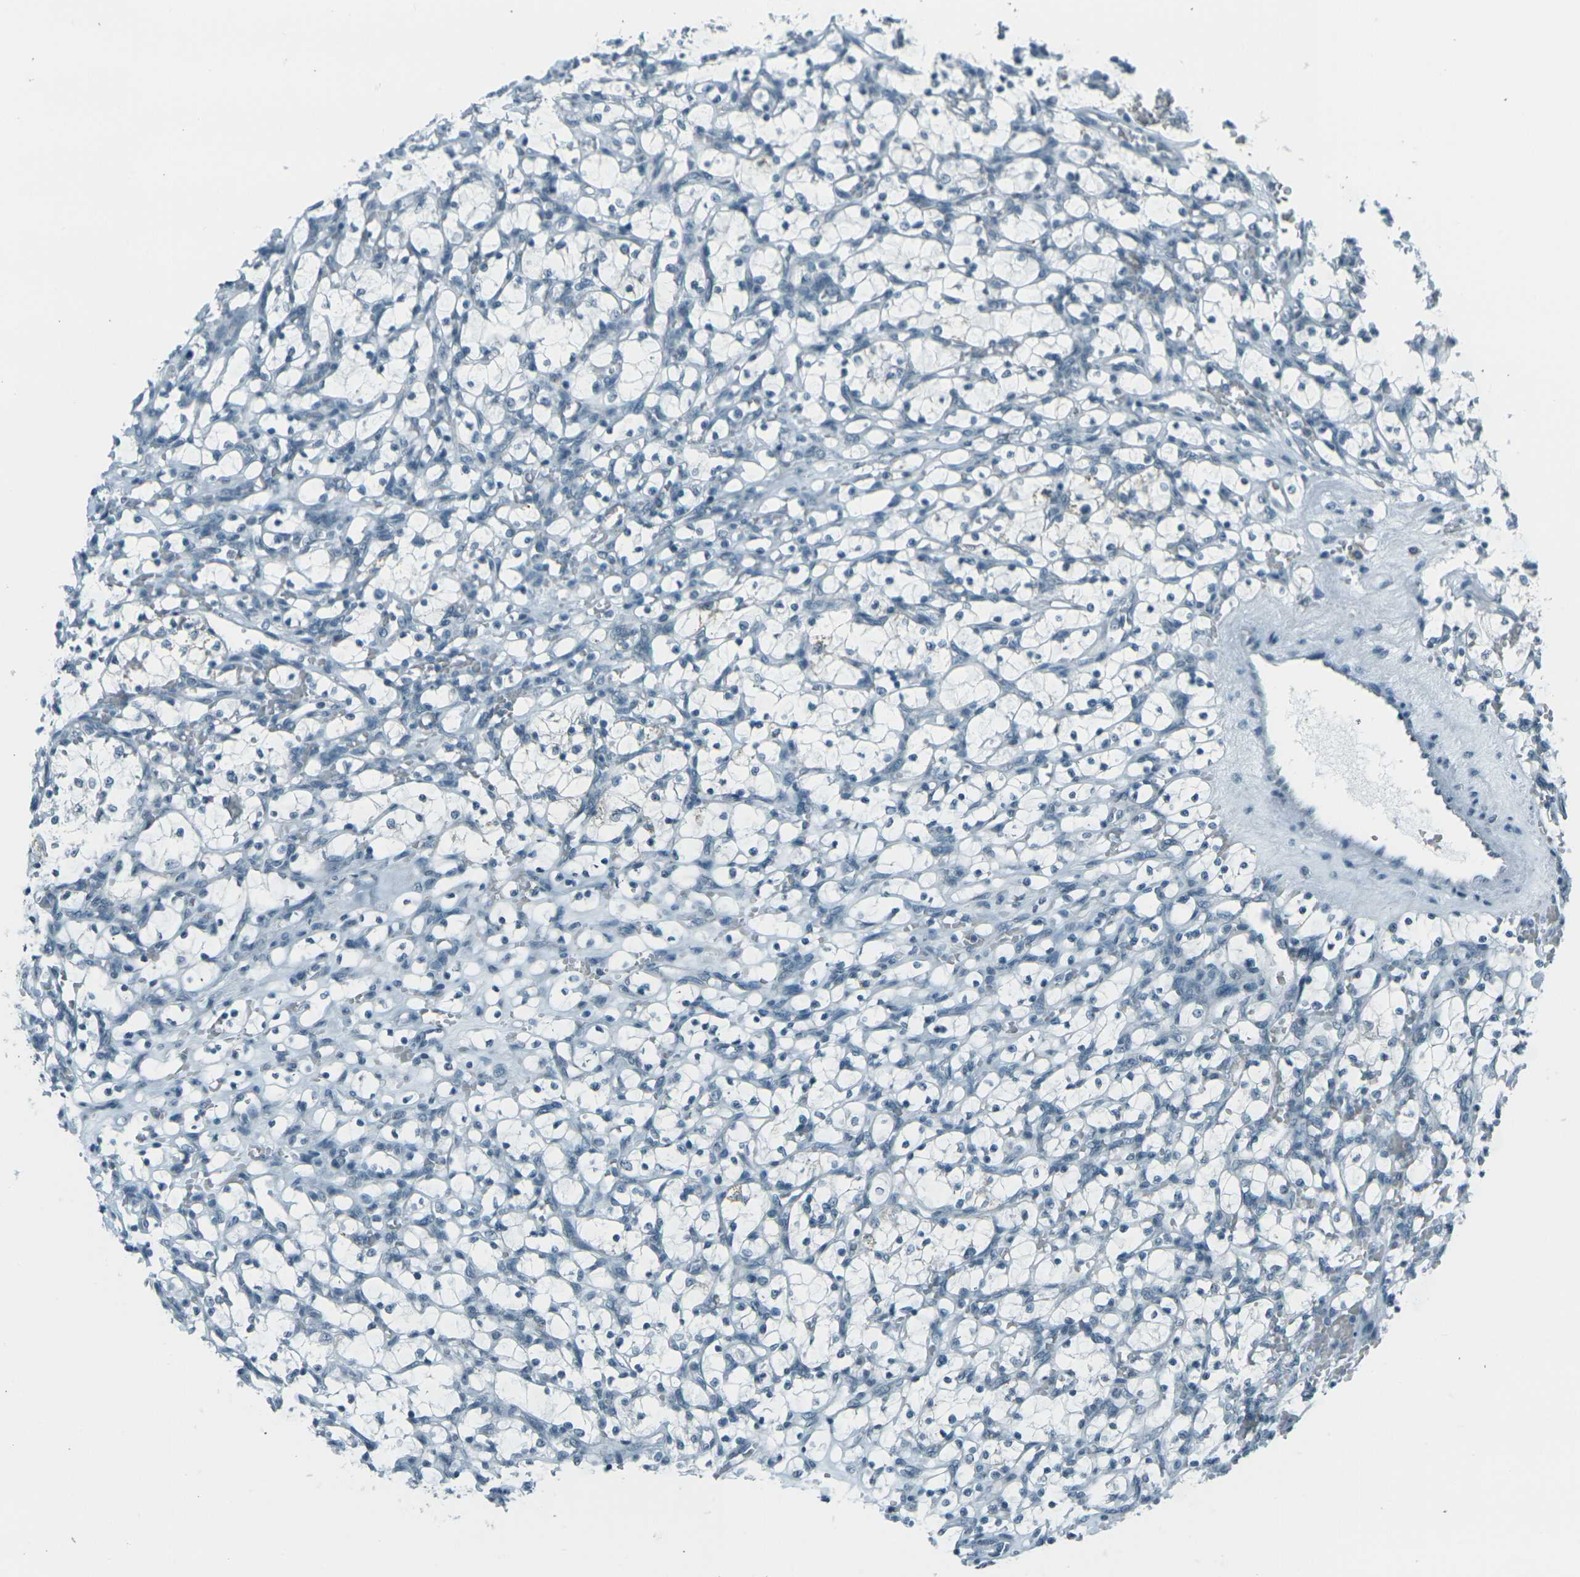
{"staining": {"intensity": "negative", "quantity": "none", "location": "none"}, "tissue": "renal cancer", "cell_type": "Tumor cells", "image_type": "cancer", "snomed": [{"axis": "morphology", "description": "Adenocarcinoma, NOS"}, {"axis": "topography", "description": "Kidney"}], "caption": "Photomicrograph shows no protein staining in tumor cells of renal cancer tissue.", "gene": "H2BC1", "patient": {"sex": "female", "age": 69}}